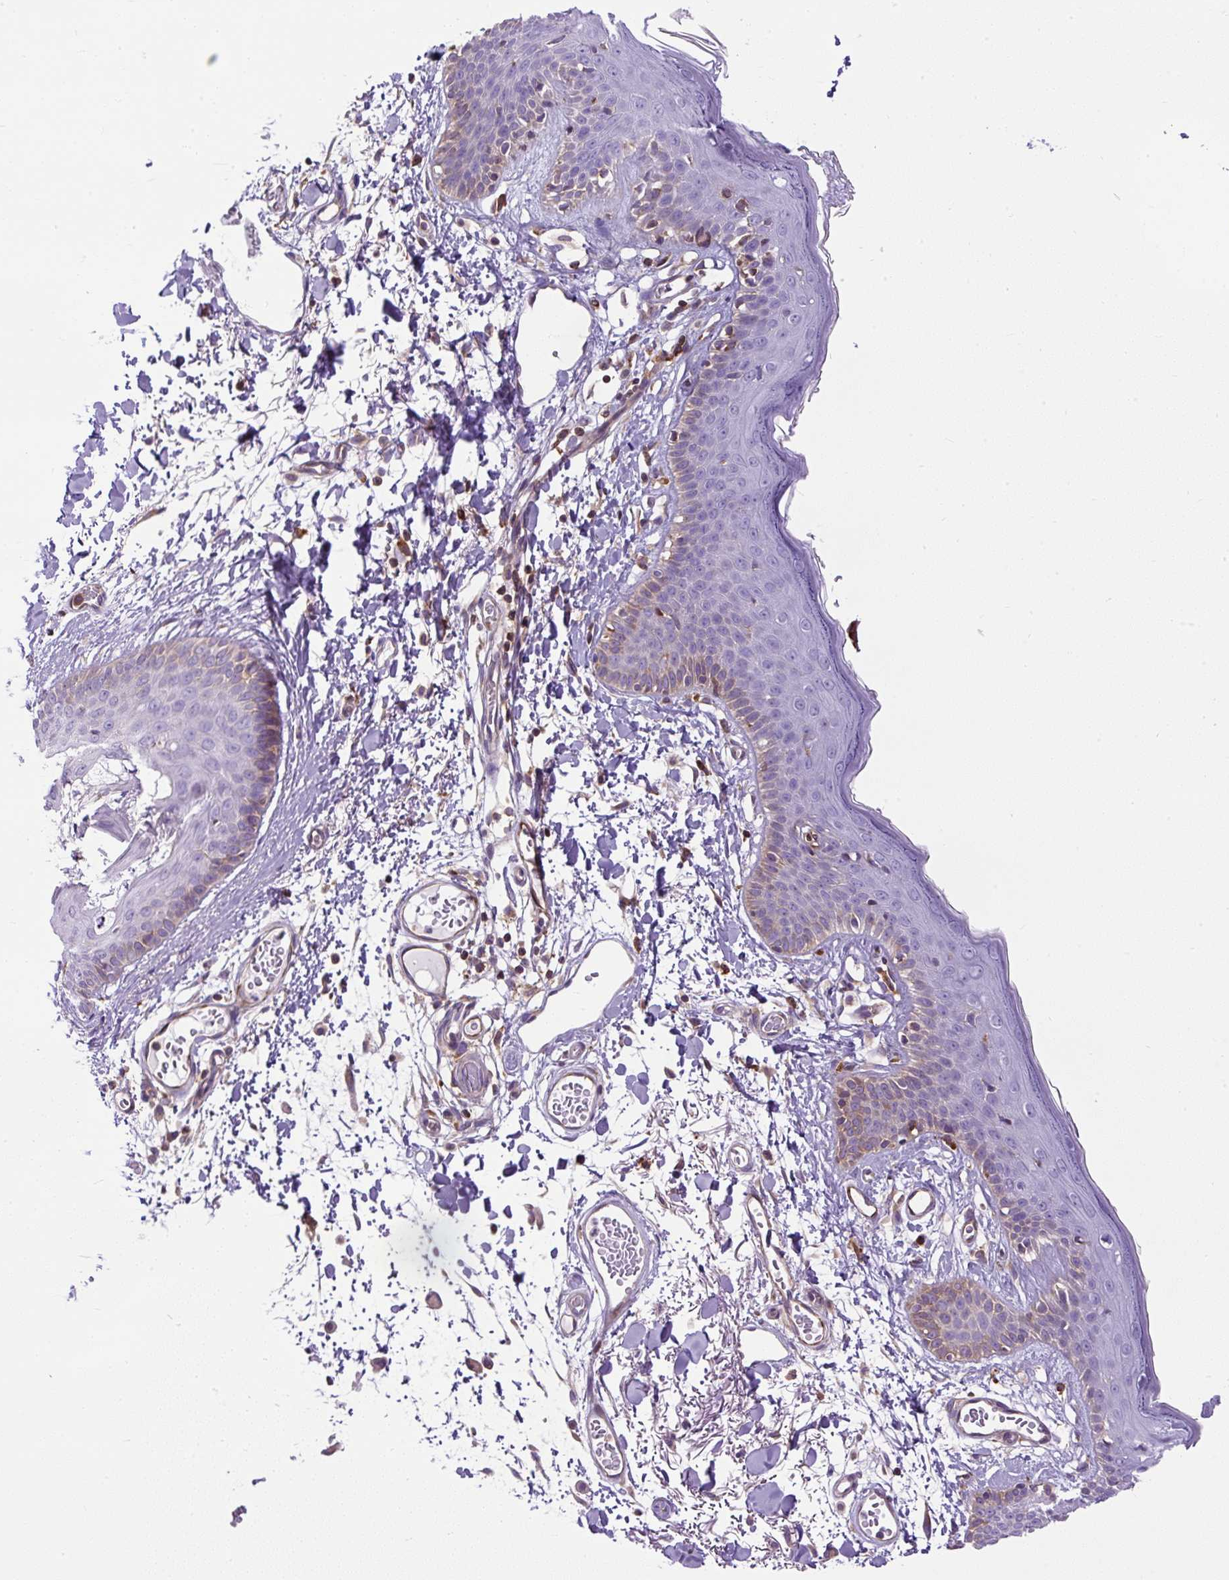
{"staining": {"intensity": "negative", "quantity": "none", "location": "none"}, "tissue": "skin", "cell_type": "Fibroblasts", "image_type": "normal", "snomed": [{"axis": "morphology", "description": "Normal tissue, NOS"}, {"axis": "topography", "description": "Skin"}], "caption": "Immunohistochemistry (IHC) of normal skin demonstrates no staining in fibroblasts. (DAB immunohistochemistry with hematoxylin counter stain).", "gene": "MAP1S", "patient": {"sex": "male", "age": 79}}